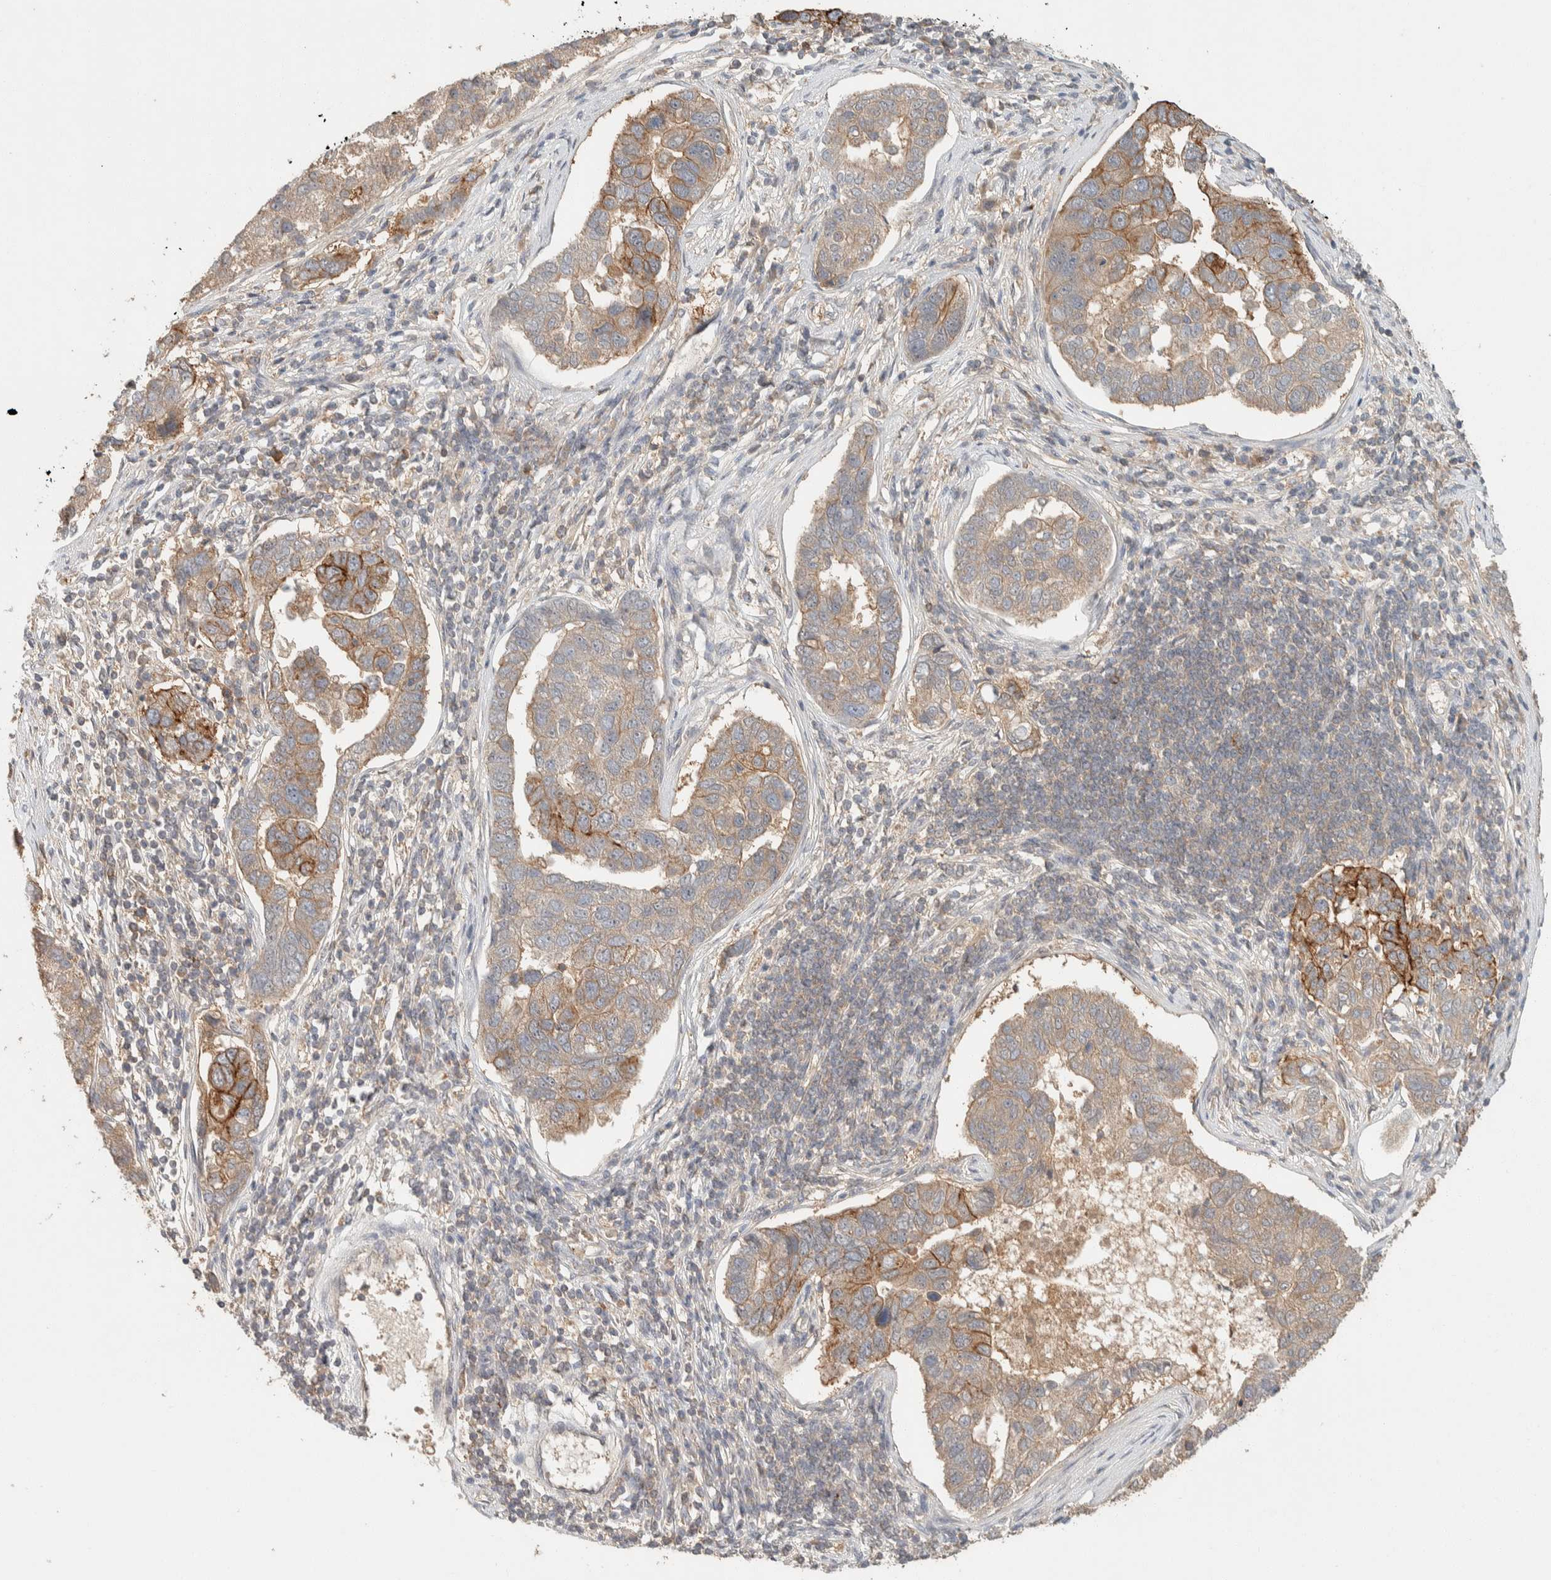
{"staining": {"intensity": "moderate", "quantity": "<25%", "location": "cytoplasmic/membranous"}, "tissue": "pancreatic cancer", "cell_type": "Tumor cells", "image_type": "cancer", "snomed": [{"axis": "morphology", "description": "Adenocarcinoma, NOS"}, {"axis": "topography", "description": "Pancreas"}], "caption": "Tumor cells display low levels of moderate cytoplasmic/membranous staining in about <25% of cells in human pancreatic cancer (adenocarcinoma).", "gene": "ZNF567", "patient": {"sex": "female", "age": 61}}